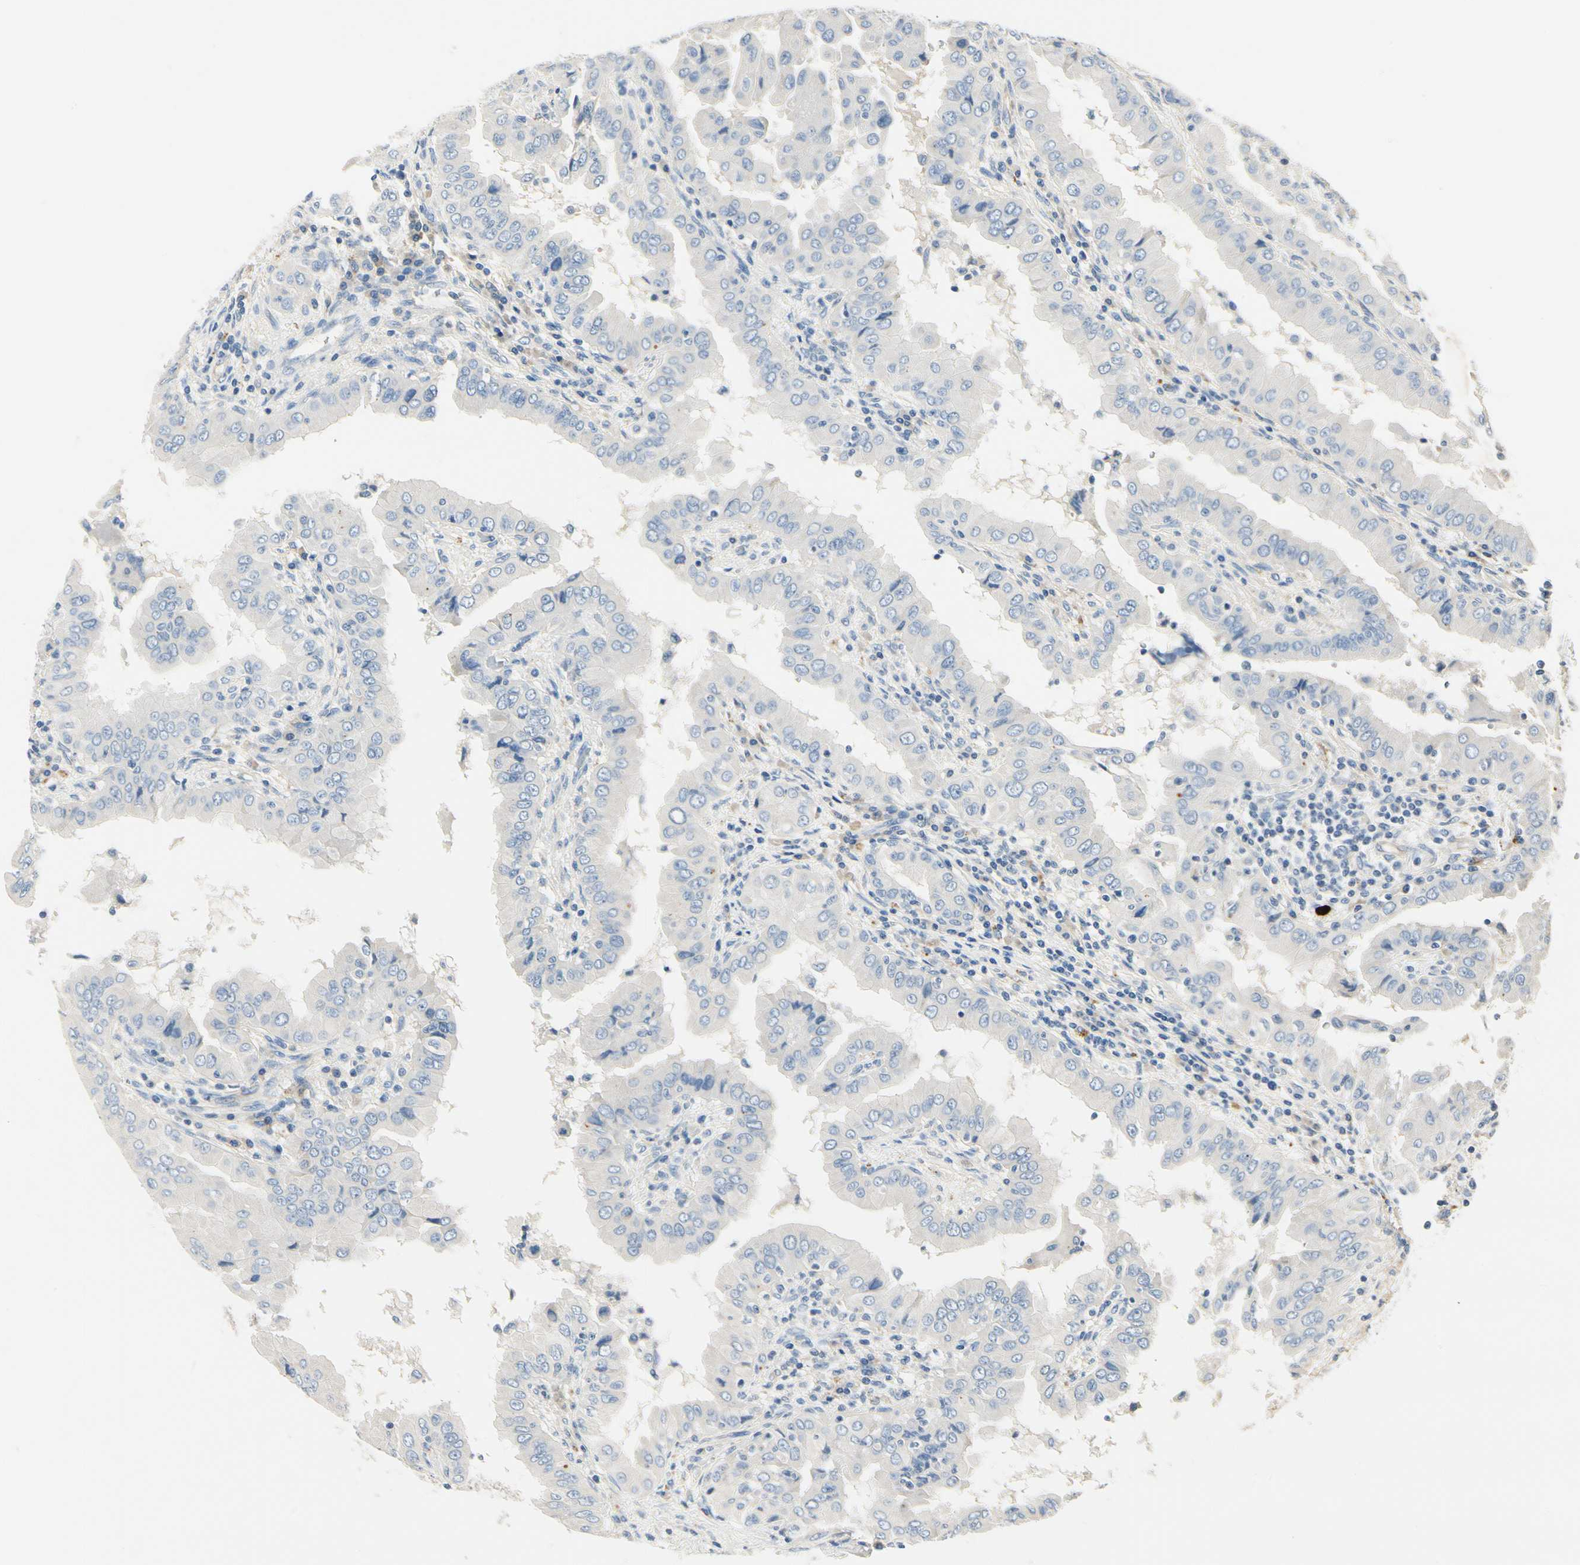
{"staining": {"intensity": "negative", "quantity": "none", "location": "none"}, "tissue": "thyroid cancer", "cell_type": "Tumor cells", "image_type": "cancer", "snomed": [{"axis": "morphology", "description": "Papillary adenocarcinoma, NOS"}, {"axis": "topography", "description": "Thyroid gland"}], "caption": "Human thyroid papillary adenocarcinoma stained for a protein using immunohistochemistry displays no staining in tumor cells.", "gene": "TGFBR3", "patient": {"sex": "male", "age": 33}}